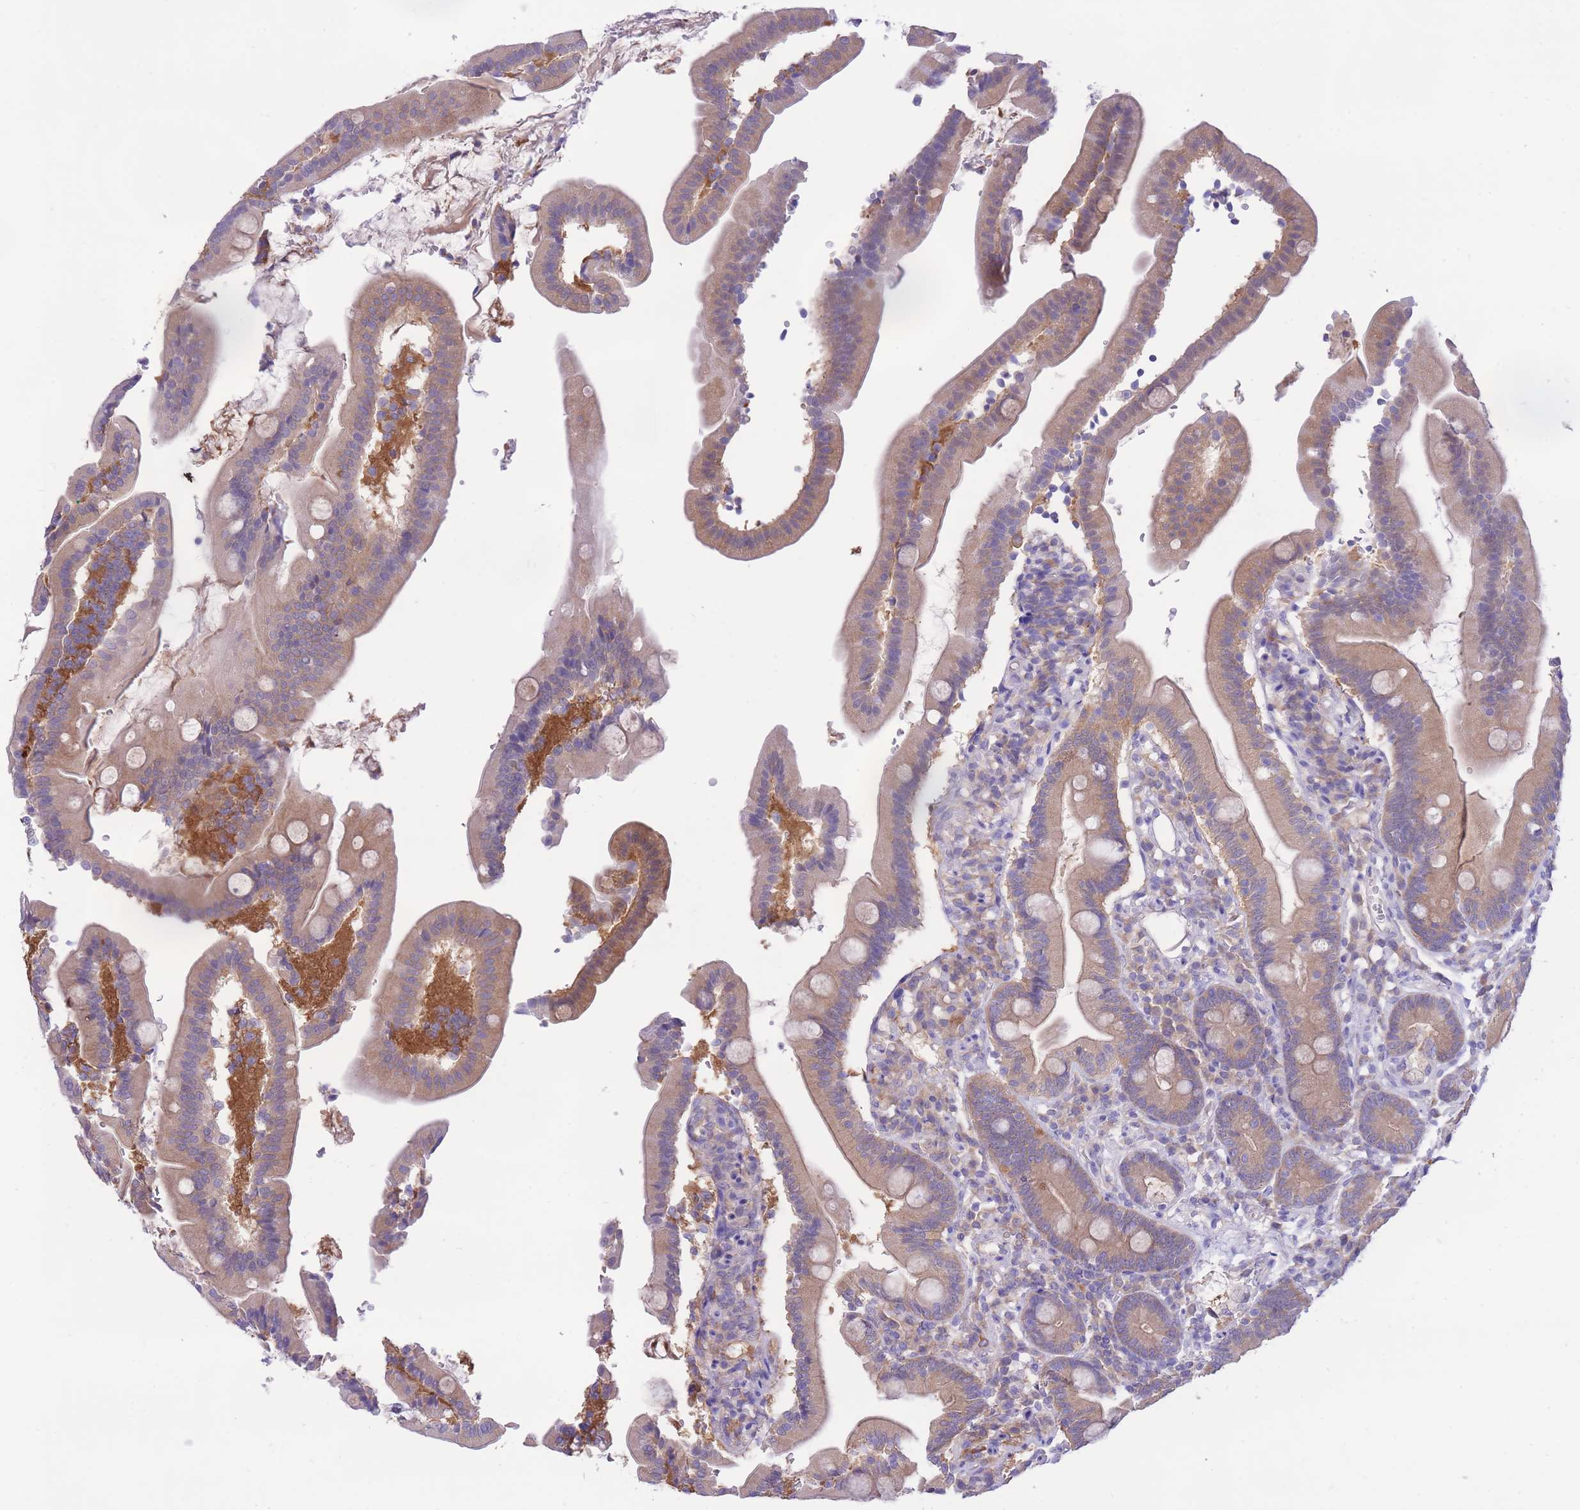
{"staining": {"intensity": "moderate", "quantity": ">75%", "location": "cytoplasmic/membranous"}, "tissue": "duodenum", "cell_type": "Glandular cells", "image_type": "normal", "snomed": [{"axis": "morphology", "description": "Normal tissue, NOS"}, {"axis": "topography", "description": "Duodenum"}], "caption": "Moderate cytoplasmic/membranous staining is appreciated in about >75% of glandular cells in normal duodenum. (DAB (3,3'-diaminobenzidine) IHC with brightfield microscopy, high magnification).", "gene": "NAMPT", "patient": {"sex": "female", "age": 67}}